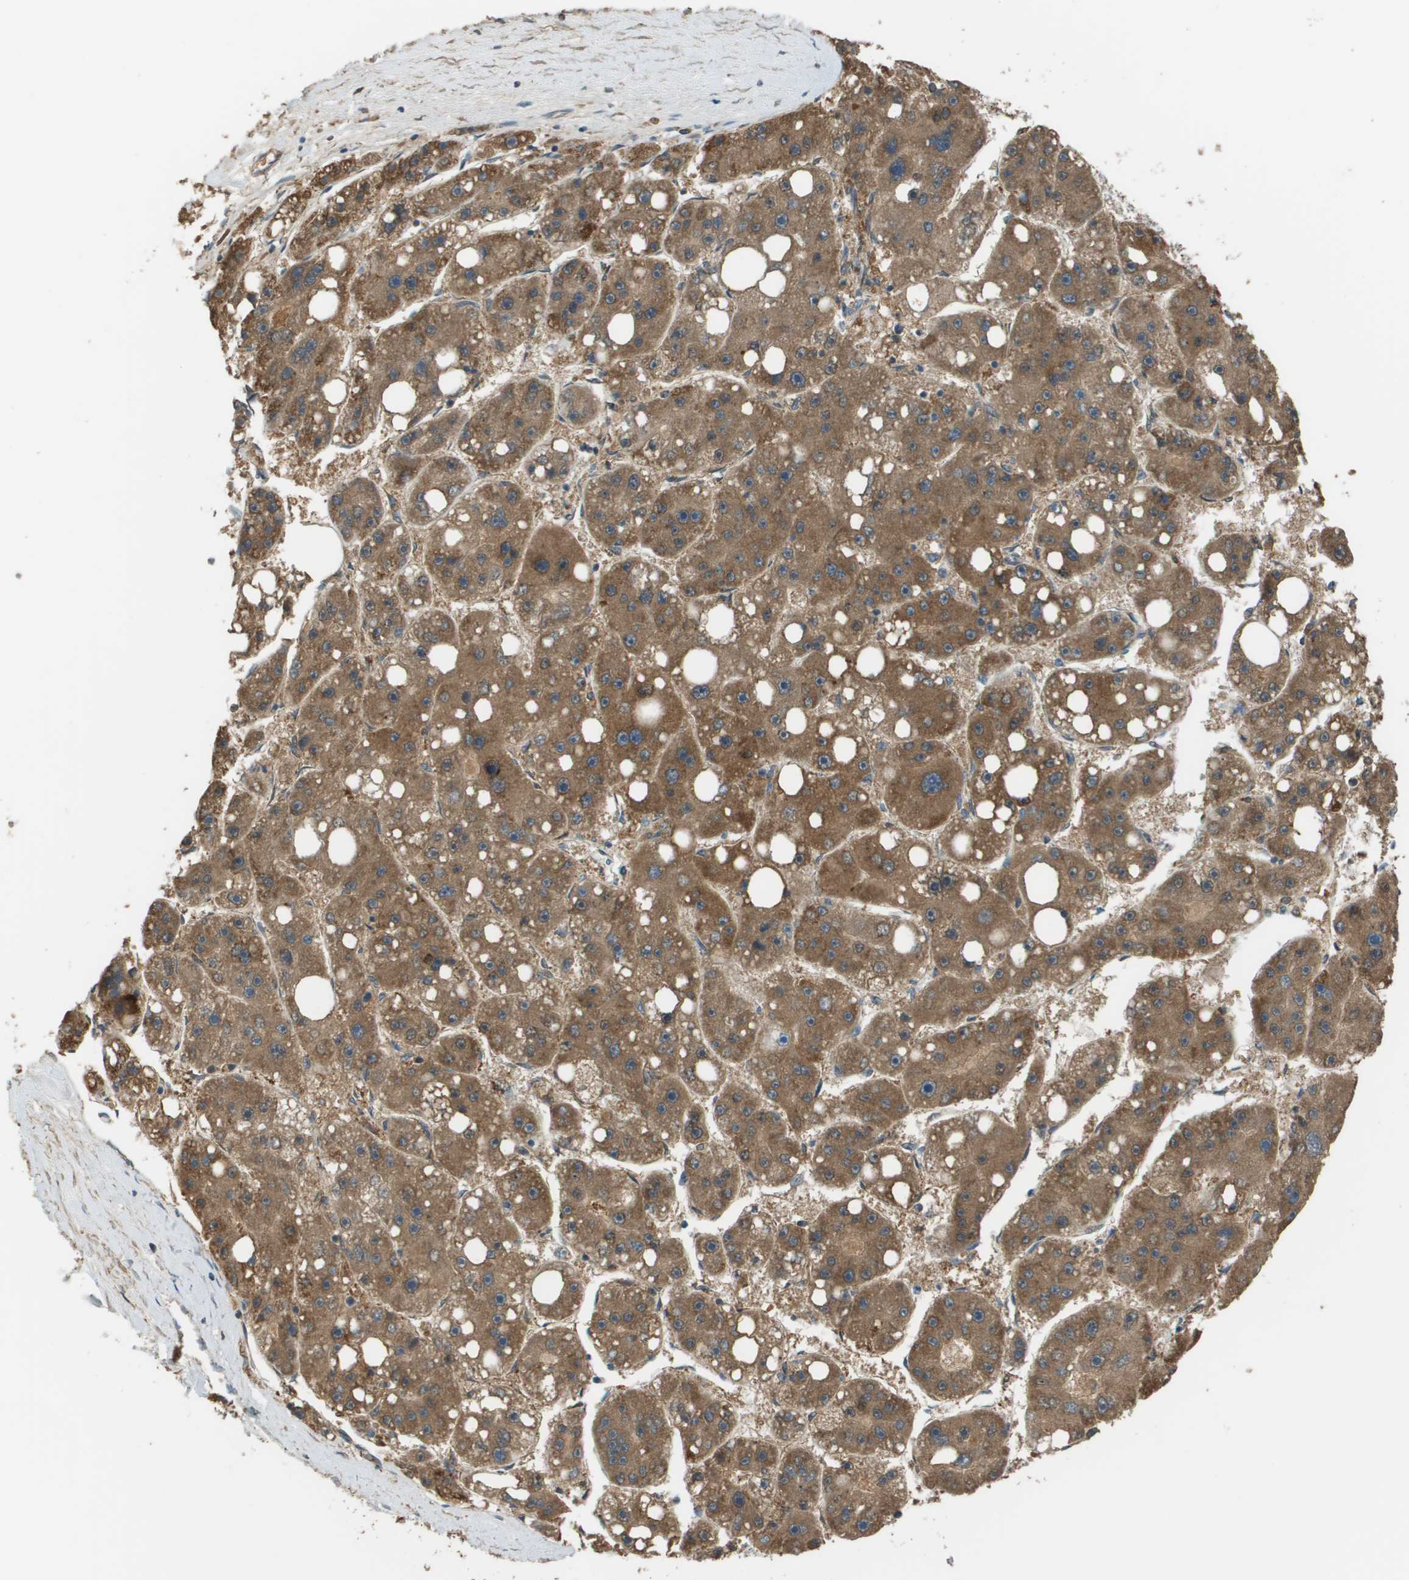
{"staining": {"intensity": "moderate", "quantity": ">75%", "location": "cytoplasmic/membranous"}, "tissue": "liver cancer", "cell_type": "Tumor cells", "image_type": "cancer", "snomed": [{"axis": "morphology", "description": "Carcinoma, Hepatocellular, NOS"}, {"axis": "topography", "description": "Liver"}], "caption": "The histopathology image demonstrates immunohistochemical staining of liver cancer (hepatocellular carcinoma). There is moderate cytoplasmic/membranous expression is appreciated in approximately >75% of tumor cells. The staining was performed using DAB (3,3'-diaminobenzidine), with brown indicating positive protein expression. Nuclei are stained blue with hematoxylin.", "gene": "FH", "patient": {"sex": "female", "age": 61}}